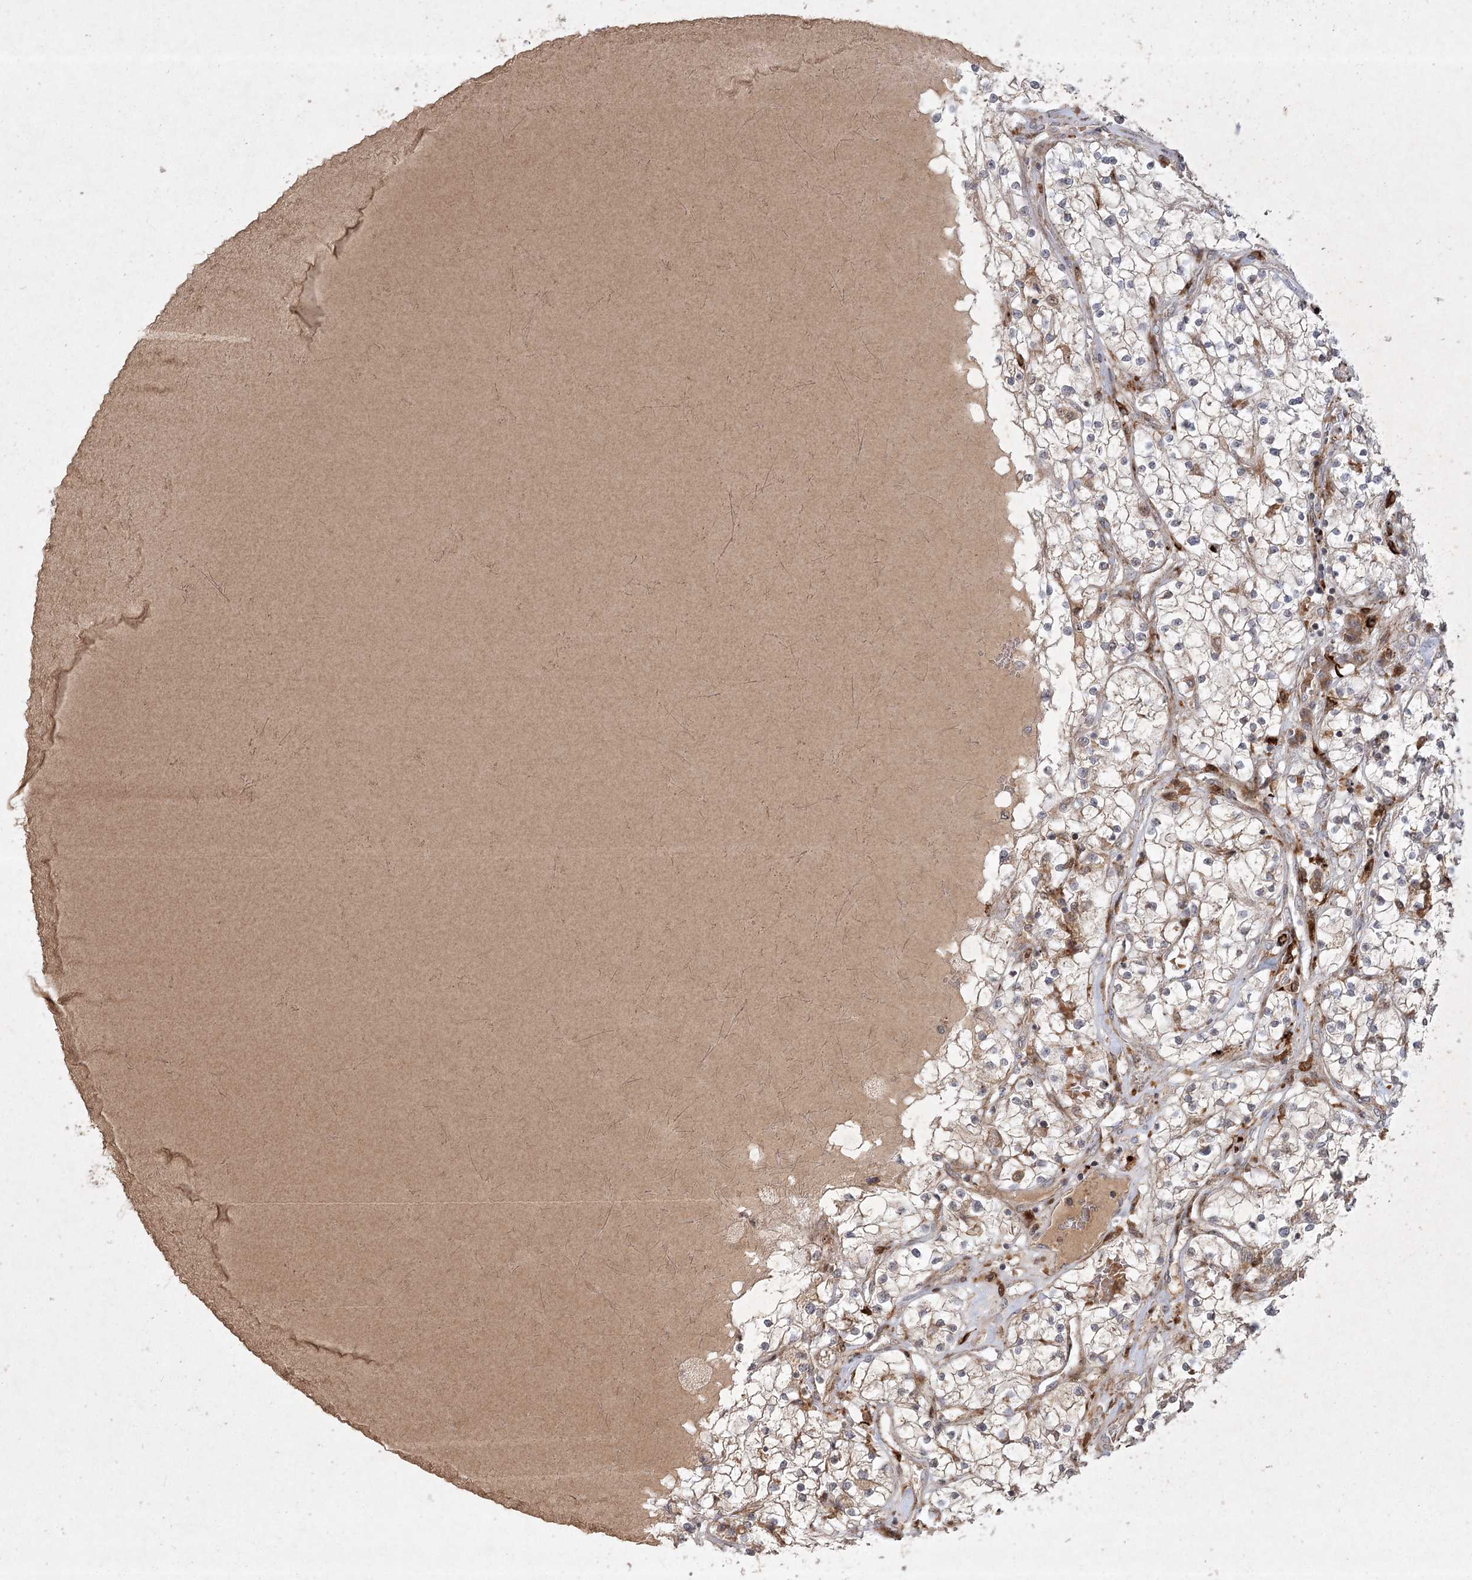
{"staining": {"intensity": "weak", "quantity": "25%-75%", "location": "cytoplasmic/membranous"}, "tissue": "renal cancer", "cell_type": "Tumor cells", "image_type": "cancer", "snomed": [{"axis": "morphology", "description": "Normal tissue, NOS"}, {"axis": "morphology", "description": "Adenocarcinoma, NOS"}, {"axis": "topography", "description": "Kidney"}], "caption": "A low amount of weak cytoplasmic/membranous positivity is present in about 25%-75% of tumor cells in renal cancer tissue.", "gene": "KBTBD4", "patient": {"sex": "male", "age": 68}}